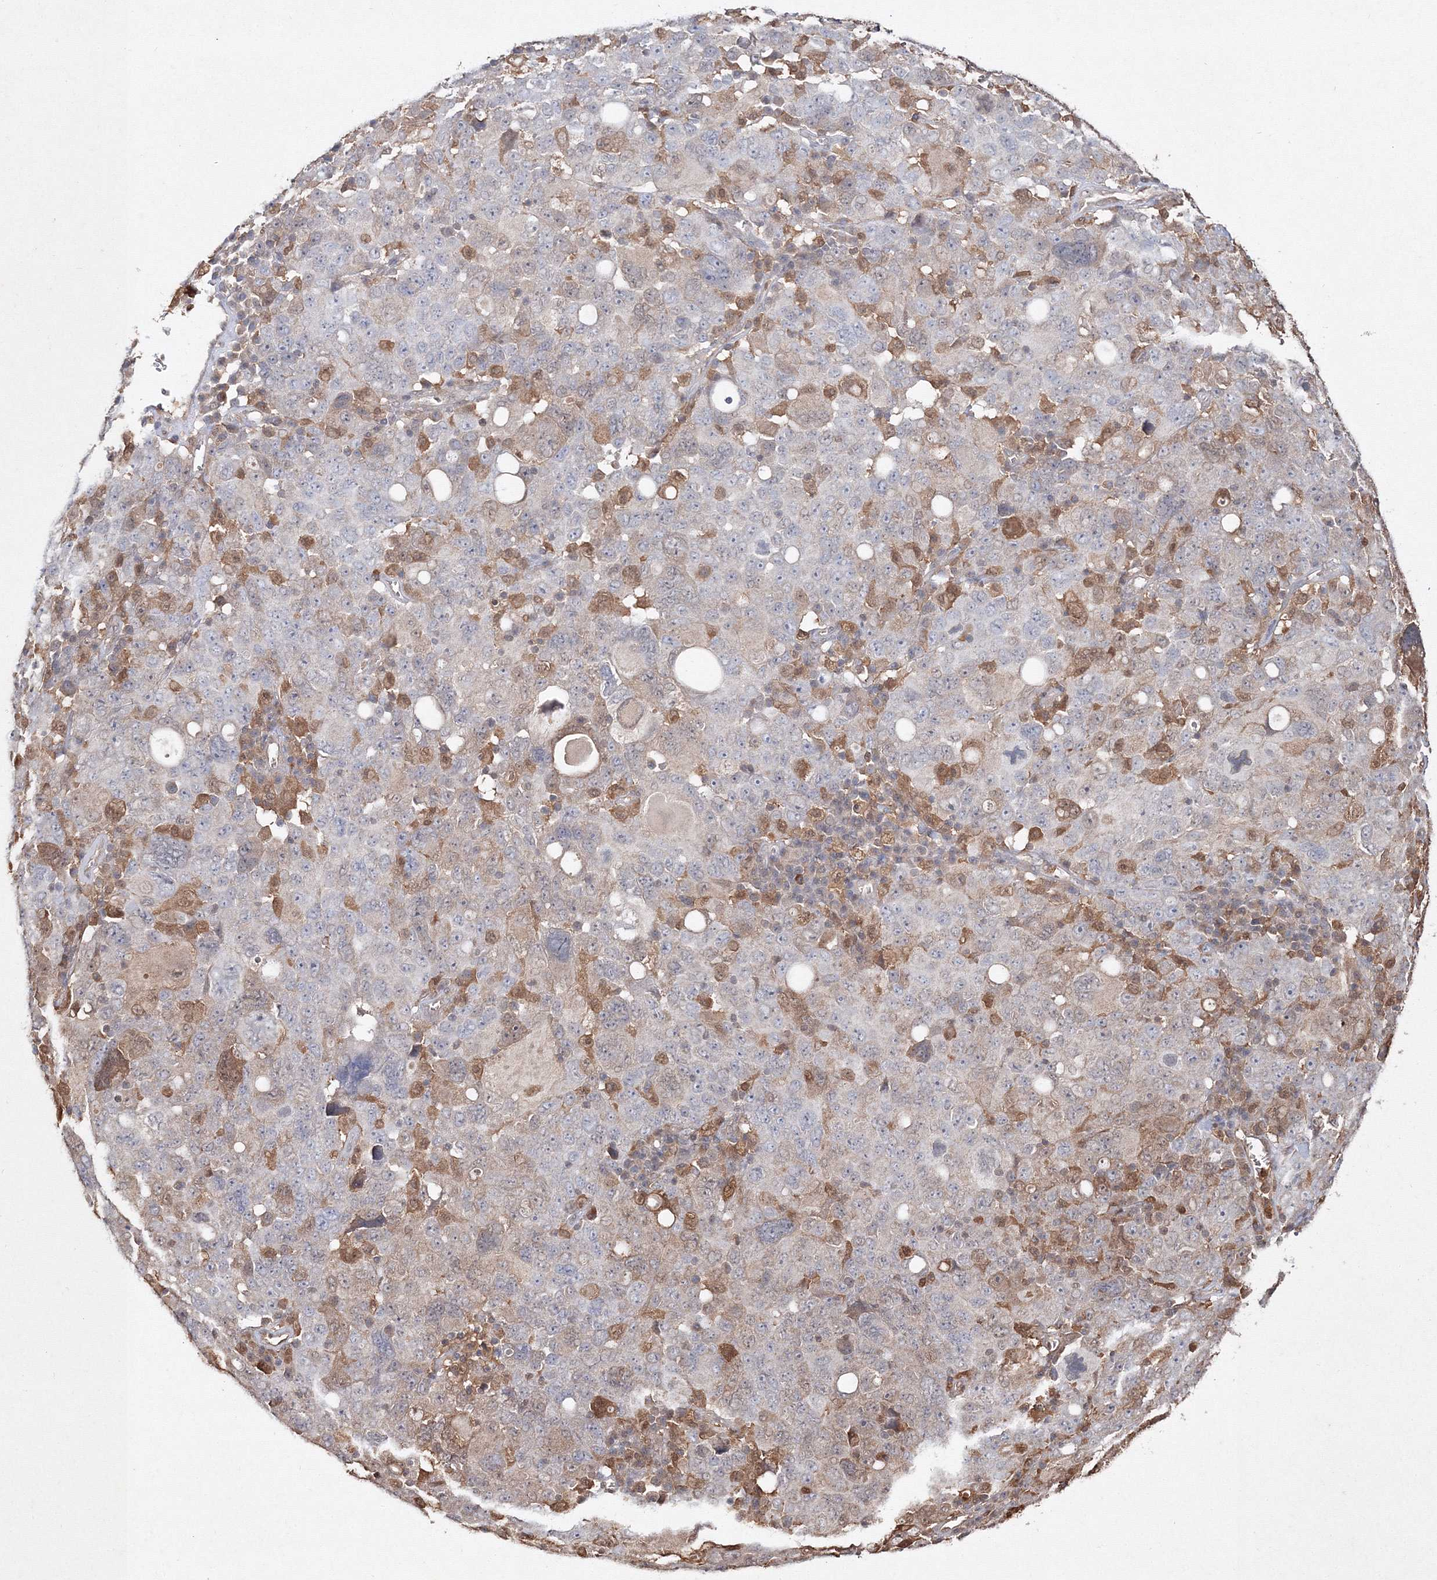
{"staining": {"intensity": "moderate", "quantity": "<25%", "location": "cytoplasmic/membranous,nuclear"}, "tissue": "ovarian cancer", "cell_type": "Tumor cells", "image_type": "cancer", "snomed": [{"axis": "morphology", "description": "Carcinoma, endometroid"}, {"axis": "topography", "description": "Ovary"}], "caption": "This is a micrograph of immunohistochemistry (IHC) staining of ovarian endometroid carcinoma, which shows moderate expression in the cytoplasmic/membranous and nuclear of tumor cells.", "gene": "S100A11", "patient": {"sex": "female", "age": 62}}